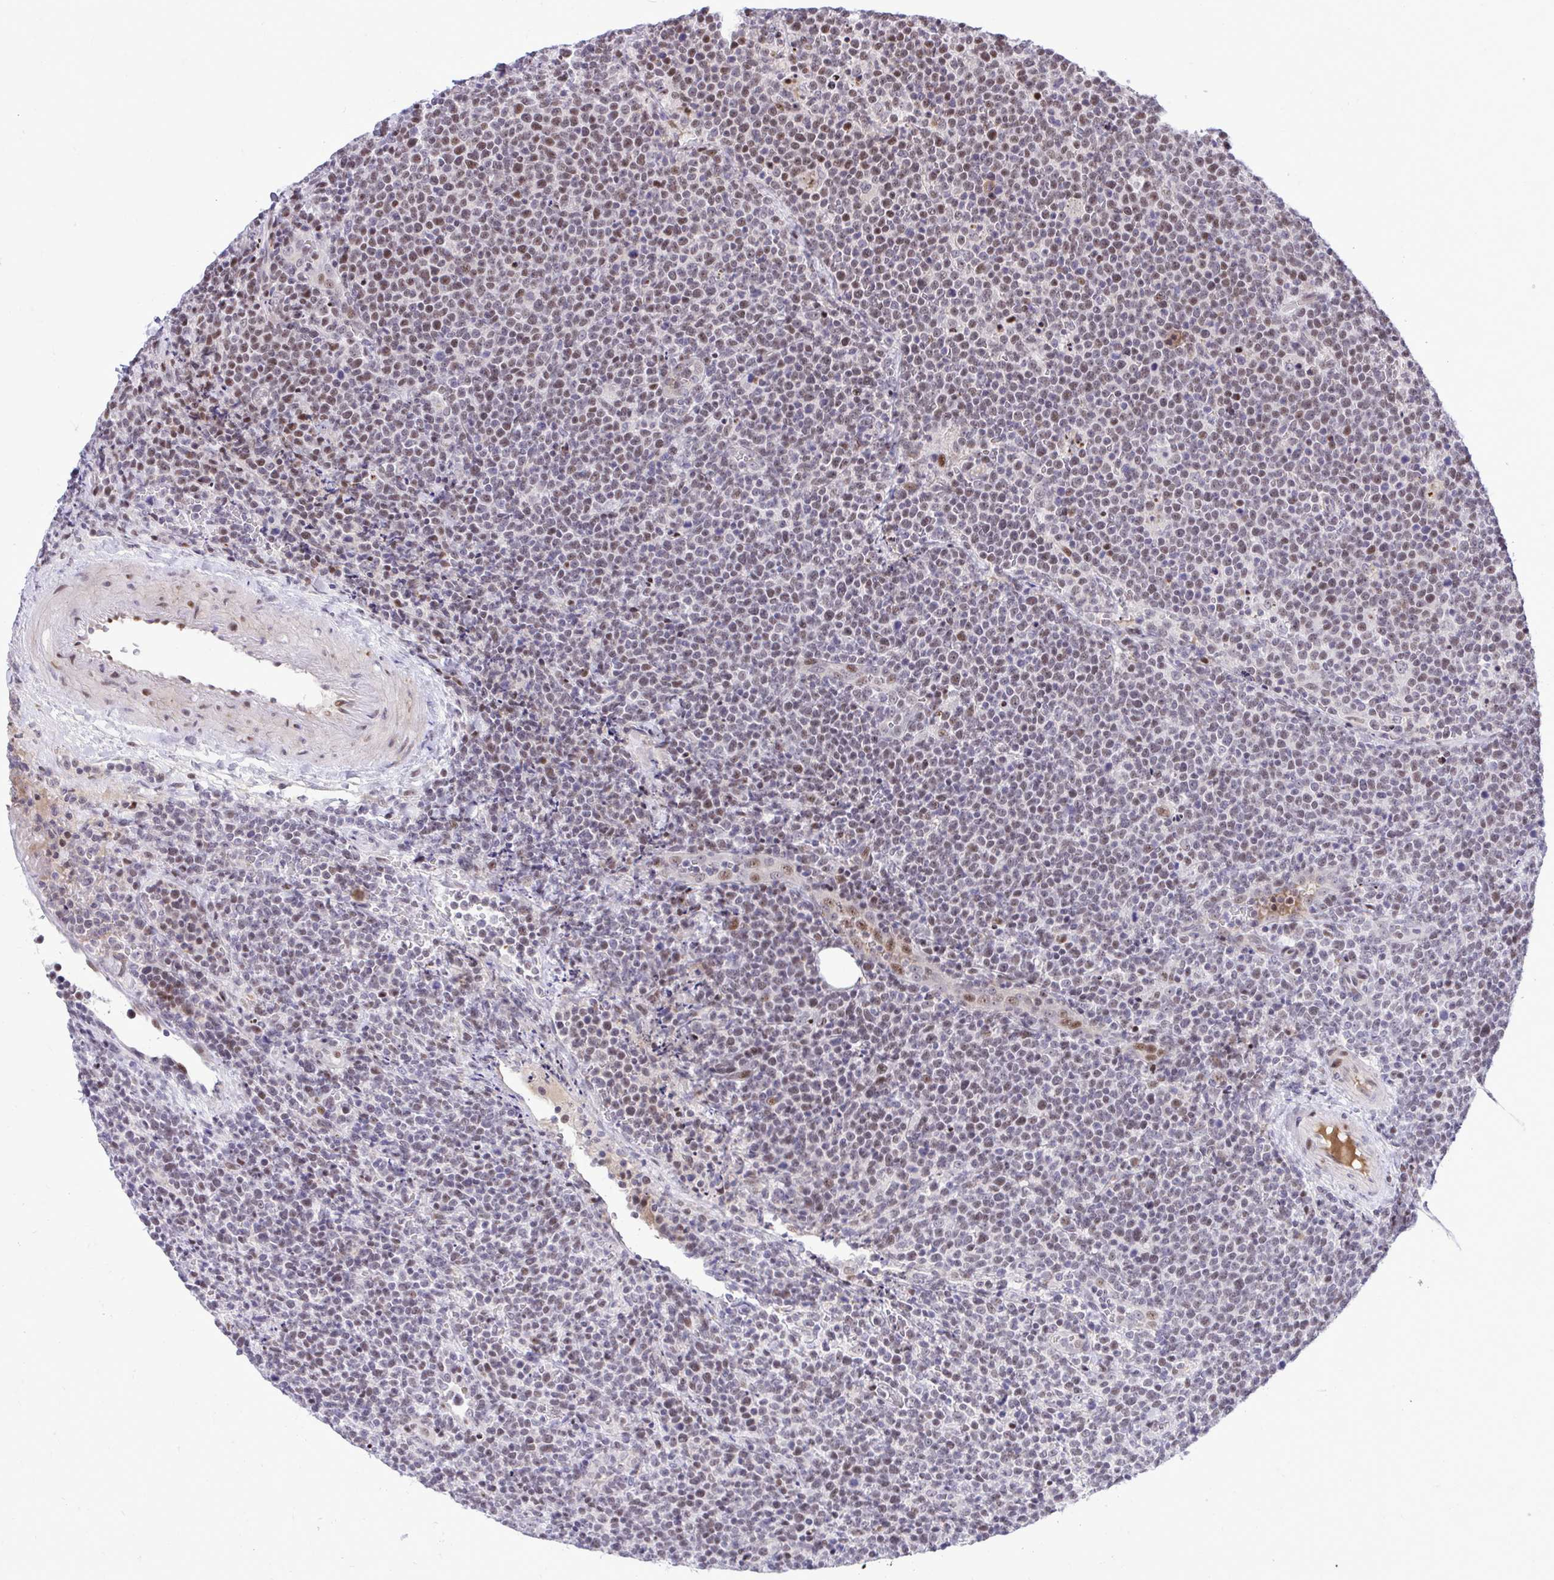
{"staining": {"intensity": "moderate", "quantity": "<25%", "location": "nuclear"}, "tissue": "lymphoma", "cell_type": "Tumor cells", "image_type": "cancer", "snomed": [{"axis": "morphology", "description": "Malignant lymphoma, non-Hodgkin's type, High grade"}, {"axis": "topography", "description": "Lymph node"}], "caption": "Immunohistochemical staining of malignant lymphoma, non-Hodgkin's type (high-grade) shows low levels of moderate nuclear expression in approximately <25% of tumor cells.", "gene": "C14orf39", "patient": {"sex": "male", "age": 61}}